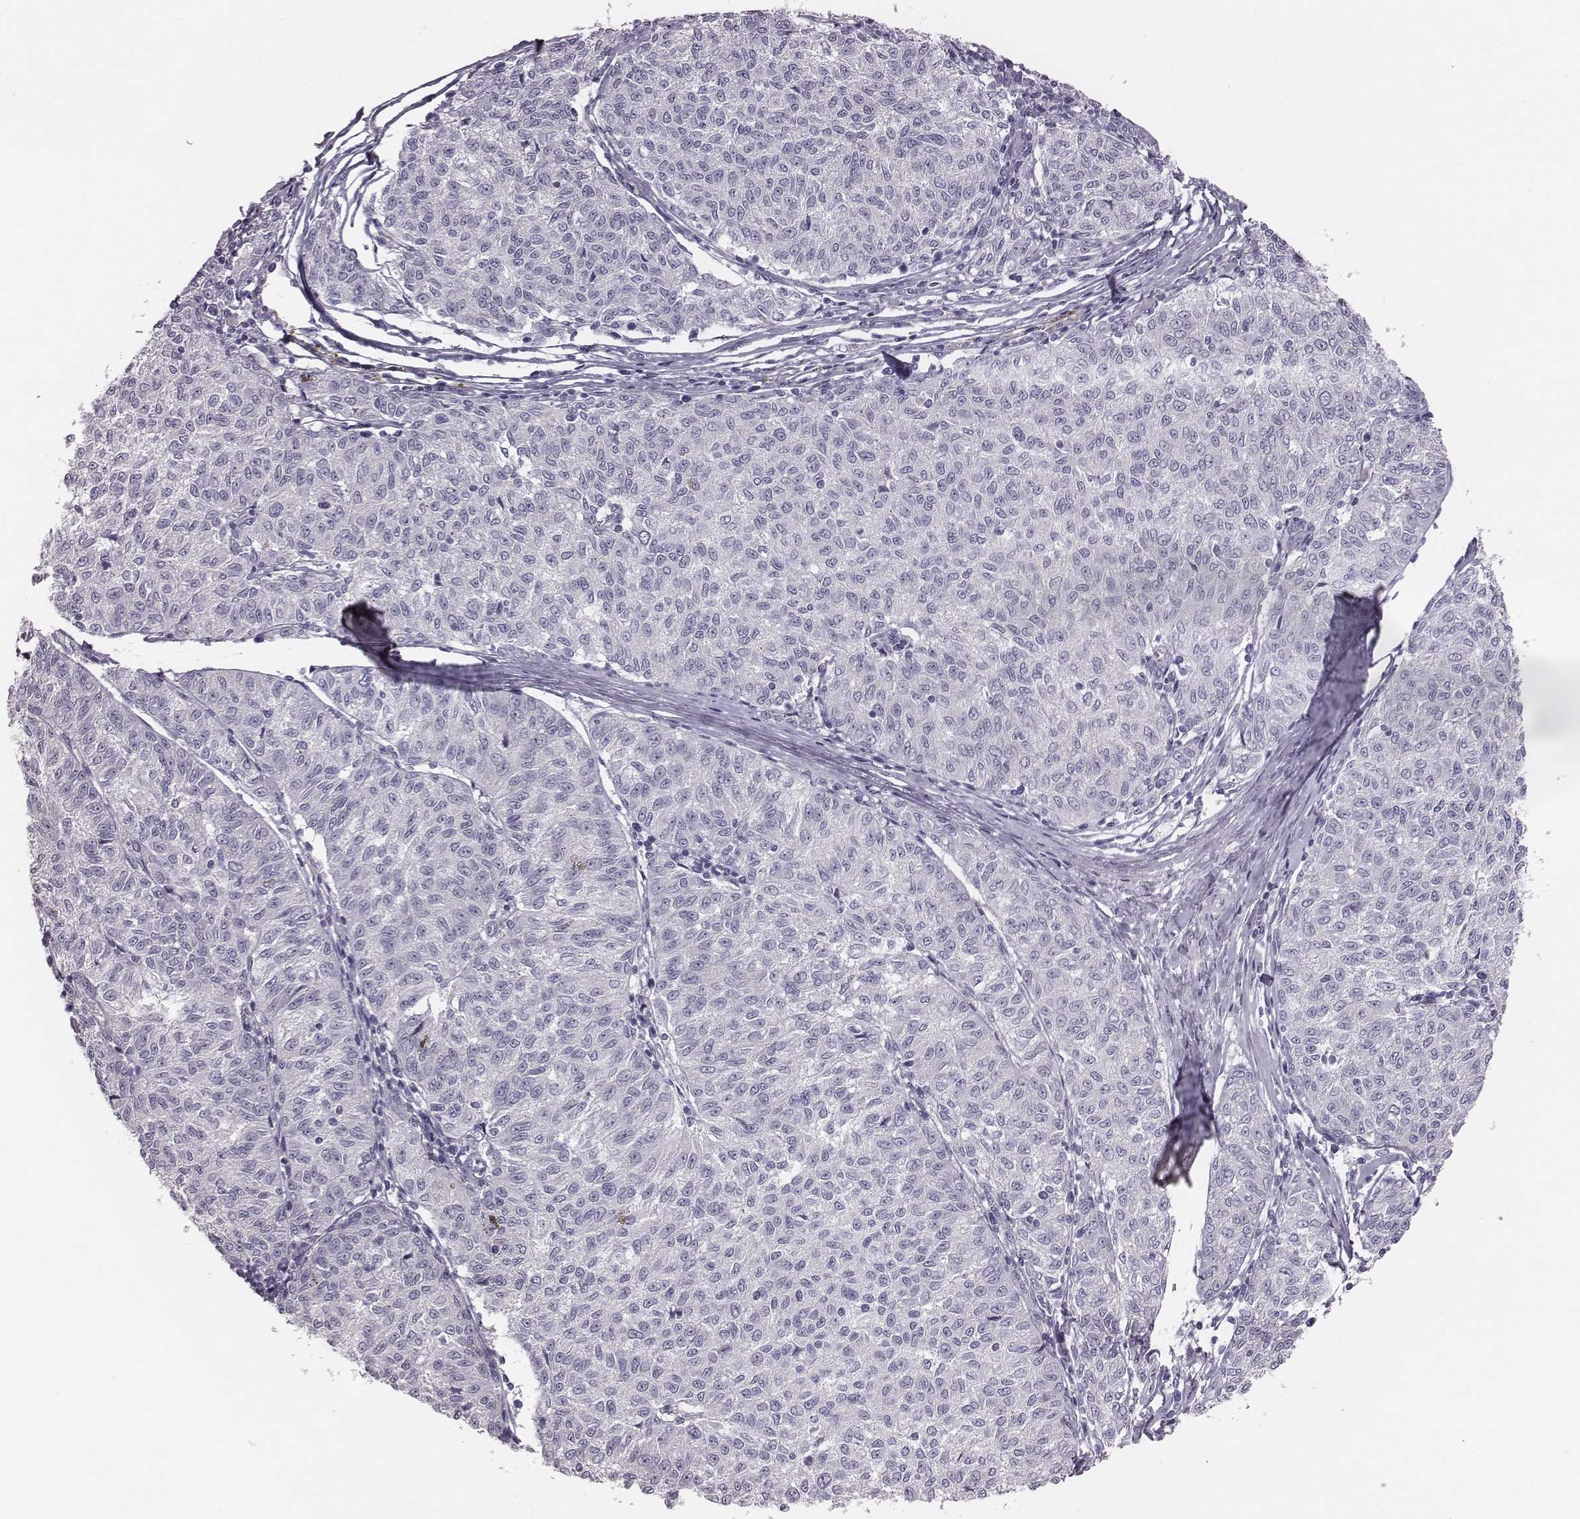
{"staining": {"intensity": "negative", "quantity": "none", "location": "none"}, "tissue": "melanoma", "cell_type": "Tumor cells", "image_type": "cancer", "snomed": [{"axis": "morphology", "description": "Malignant melanoma, NOS"}, {"axis": "topography", "description": "Skin"}], "caption": "High magnification brightfield microscopy of malignant melanoma stained with DAB (brown) and counterstained with hematoxylin (blue): tumor cells show no significant positivity.", "gene": "CACNG4", "patient": {"sex": "female", "age": 72}}